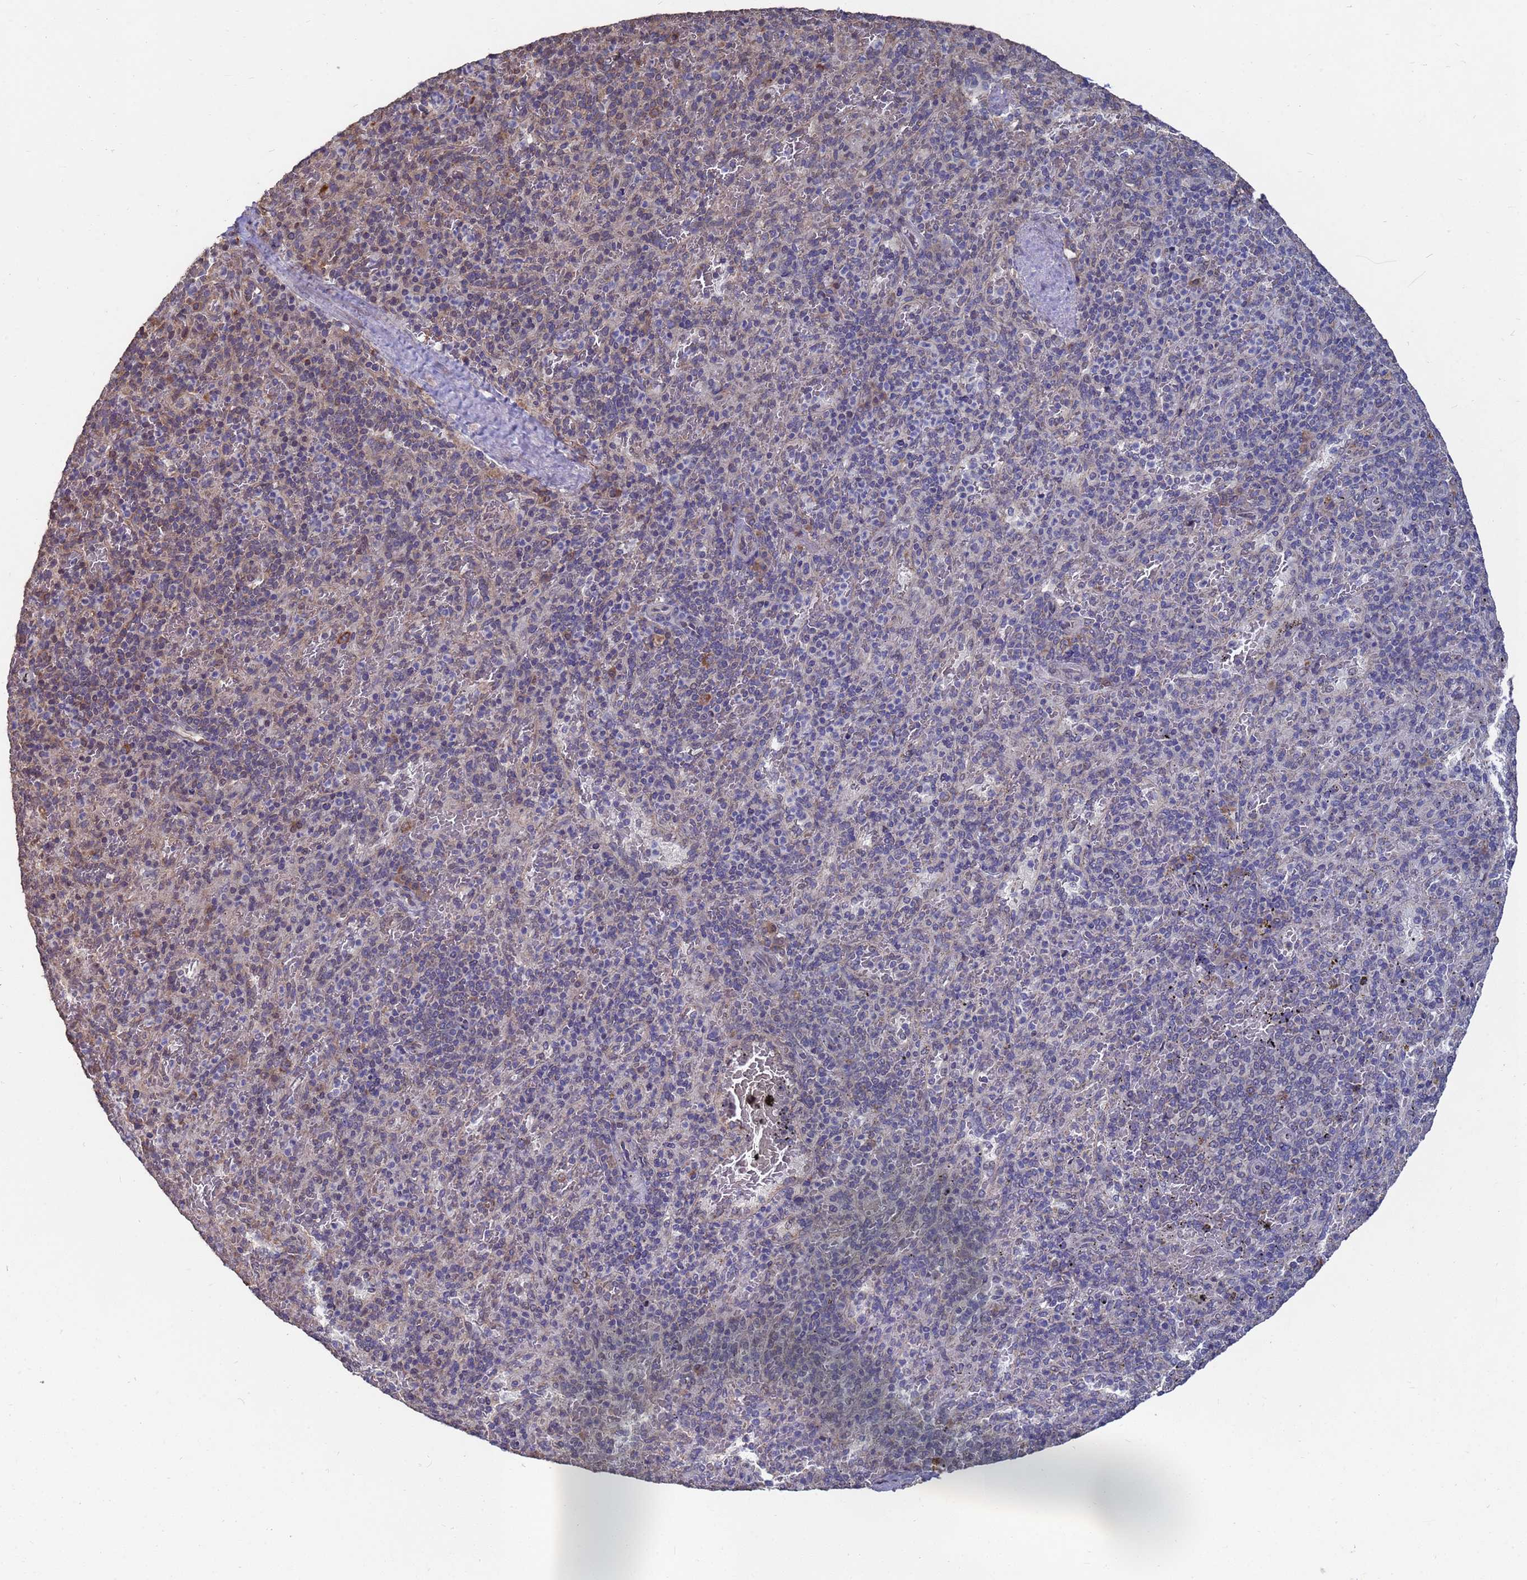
{"staining": {"intensity": "weak", "quantity": "25%-75%", "location": "cytoplasmic/membranous"}, "tissue": "spleen", "cell_type": "Cells in red pulp", "image_type": "normal", "snomed": [{"axis": "morphology", "description": "Normal tissue, NOS"}, {"axis": "topography", "description": "Spleen"}], "caption": "IHC of unremarkable human spleen reveals low levels of weak cytoplasmic/membranous expression in about 25%-75% of cells in red pulp. (DAB (3,3'-diaminobenzidine) IHC, brown staining for protein, blue staining for nuclei).", "gene": "CFAP119", "patient": {"sex": "male", "age": 82}}